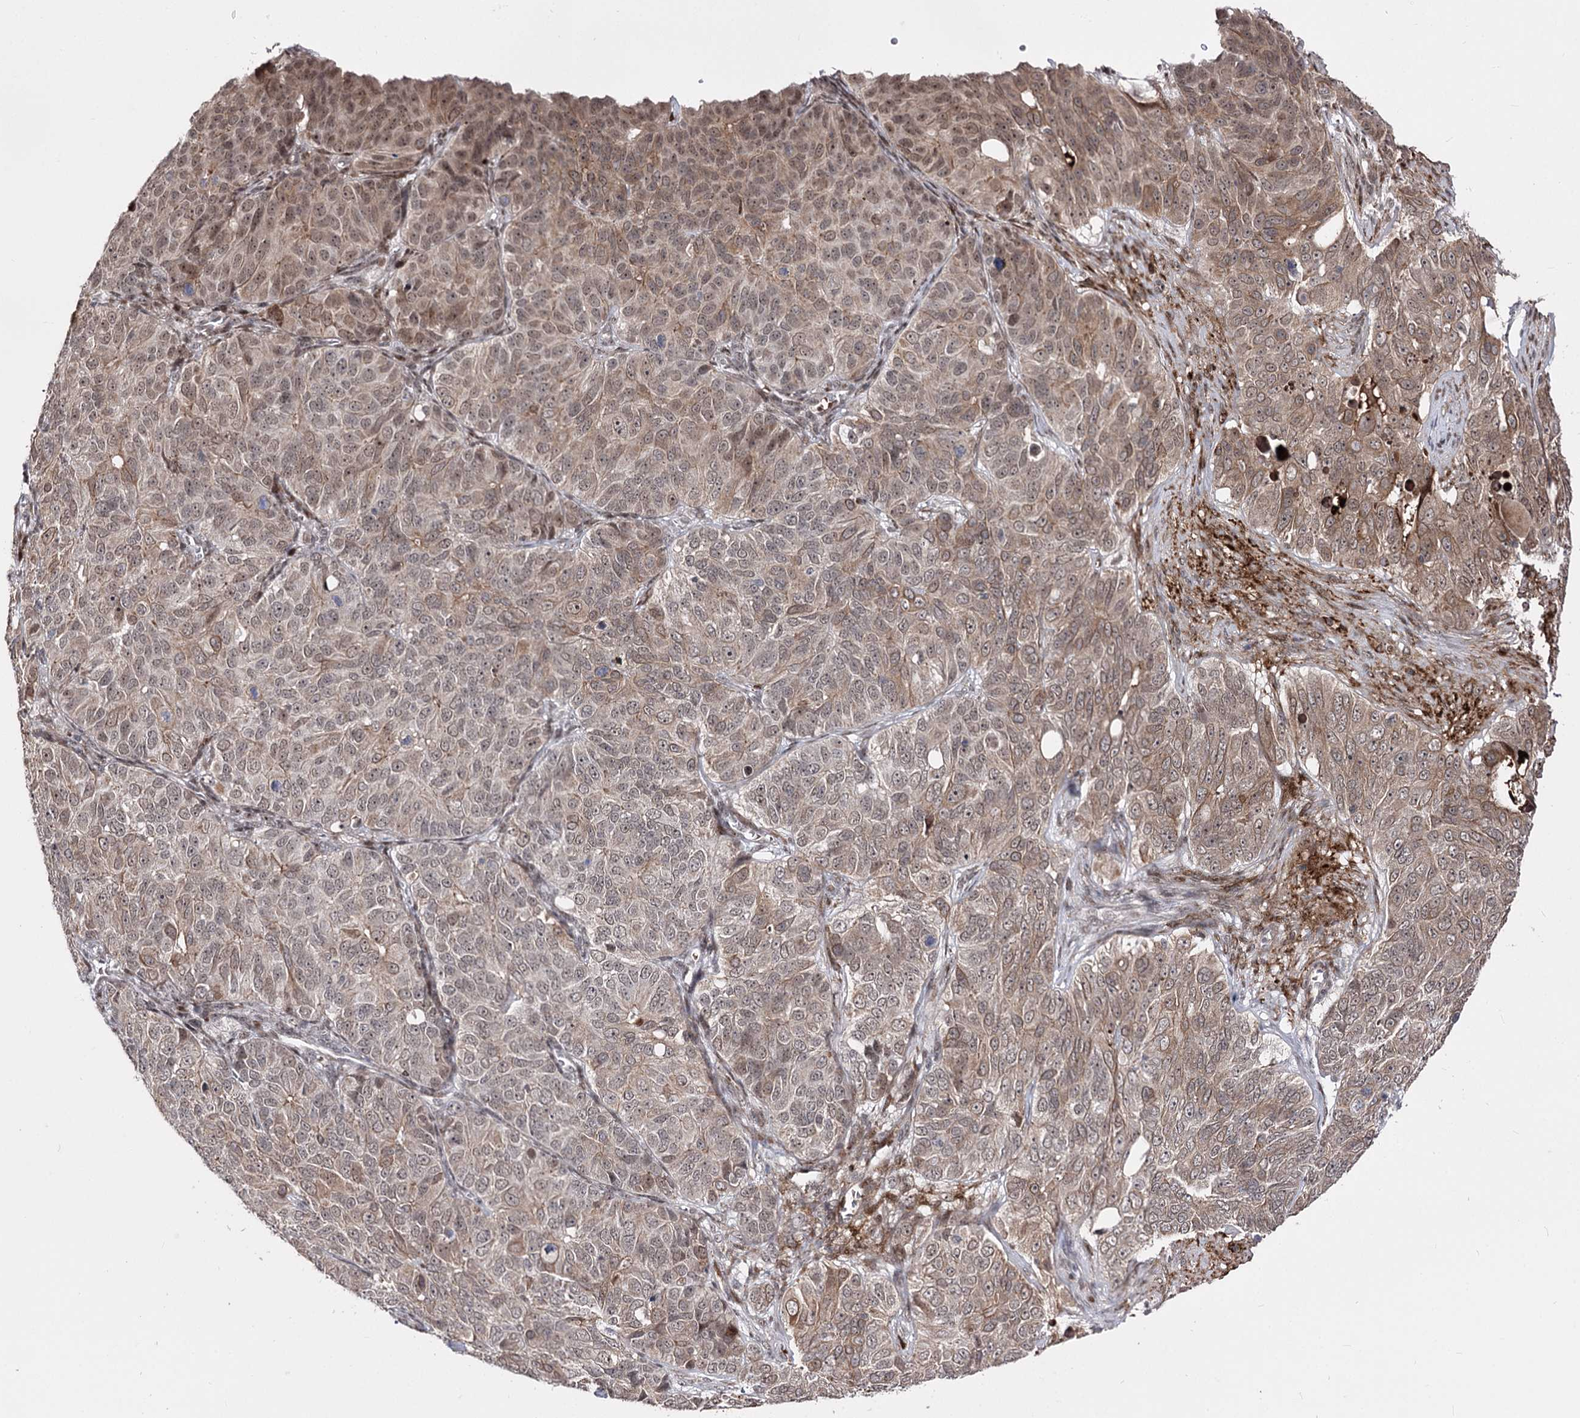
{"staining": {"intensity": "moderate", "quantity": ">75%", "location": "cytoplasmic/membranous,nuclear"}, "tissue": "ovarian cancer", "cell_type": "Tumor cells", "image_type": "cancer", "snomed": [{"axis": "morphology", "description": "Carcinoma, endometroid"}, {"axis": "topography", "description": "Ovary"}], "caption": "An immunohistochemistry micrograph of neoplastic tissue is shown. Protein staining in brown labels moderate cytoplasmic/membranous and nuclear positivity in ovarian cancer within tumor cells. The protein is shown in brown color, while the nuclei are stained blue.", "gene": "STOX1", "patient": {"sex": "female", "age": 51}}